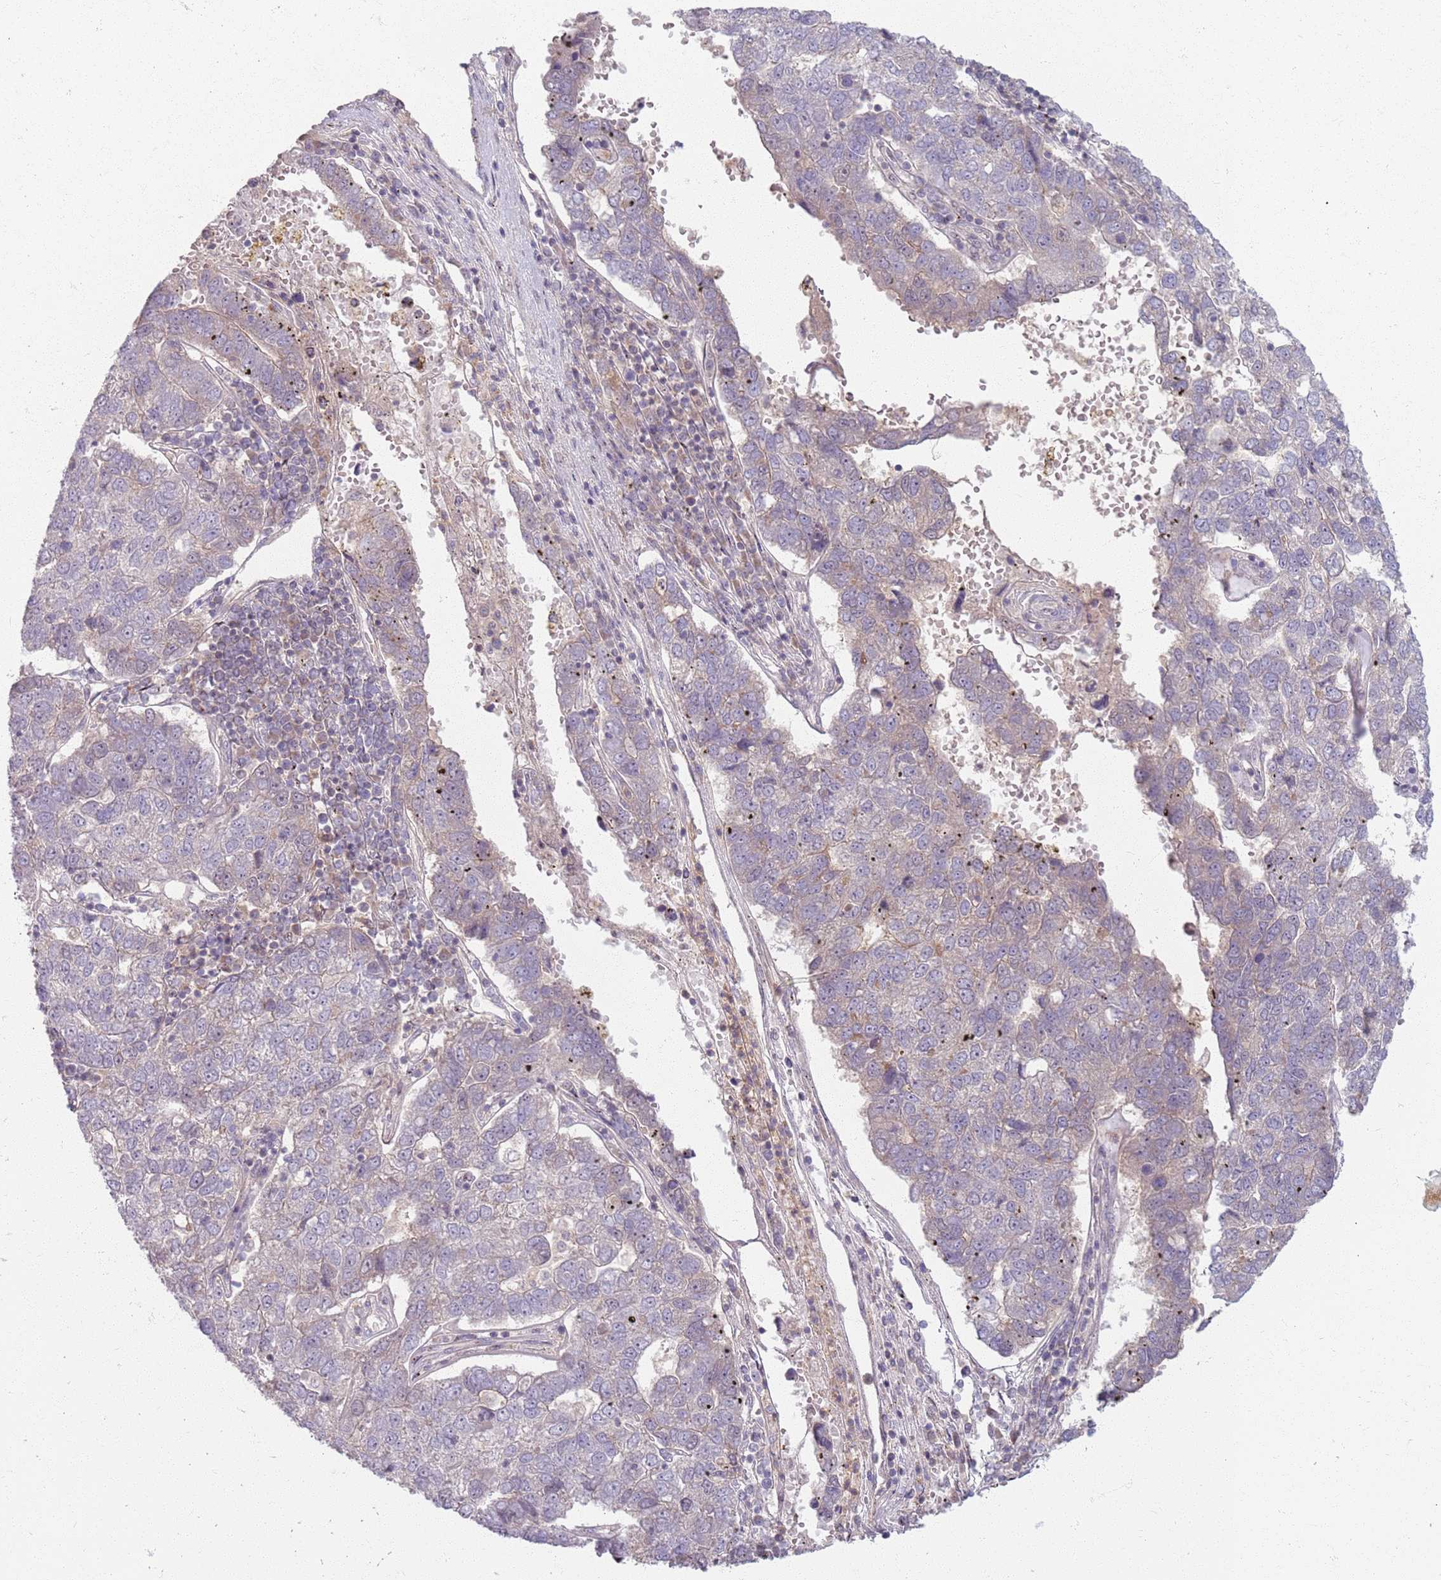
{"staining": {"intensity": "negative", "quantity": "none", "location": "none"}, "tissue": "pancreatic cancer", "cell_type": "Tumor cells", "image_type": "cancer", "snomed": [{"axis": "morphology", "description": "Adenocarcinoma, NOS"}, {"axis": "topography", "description": "Pancreas"}], "caption": "Tumor cells show no significant protein positivity in pancreatic cancer.", "gene": "ZDHHC2", "patient": {"sex": "female", "age": 61}}